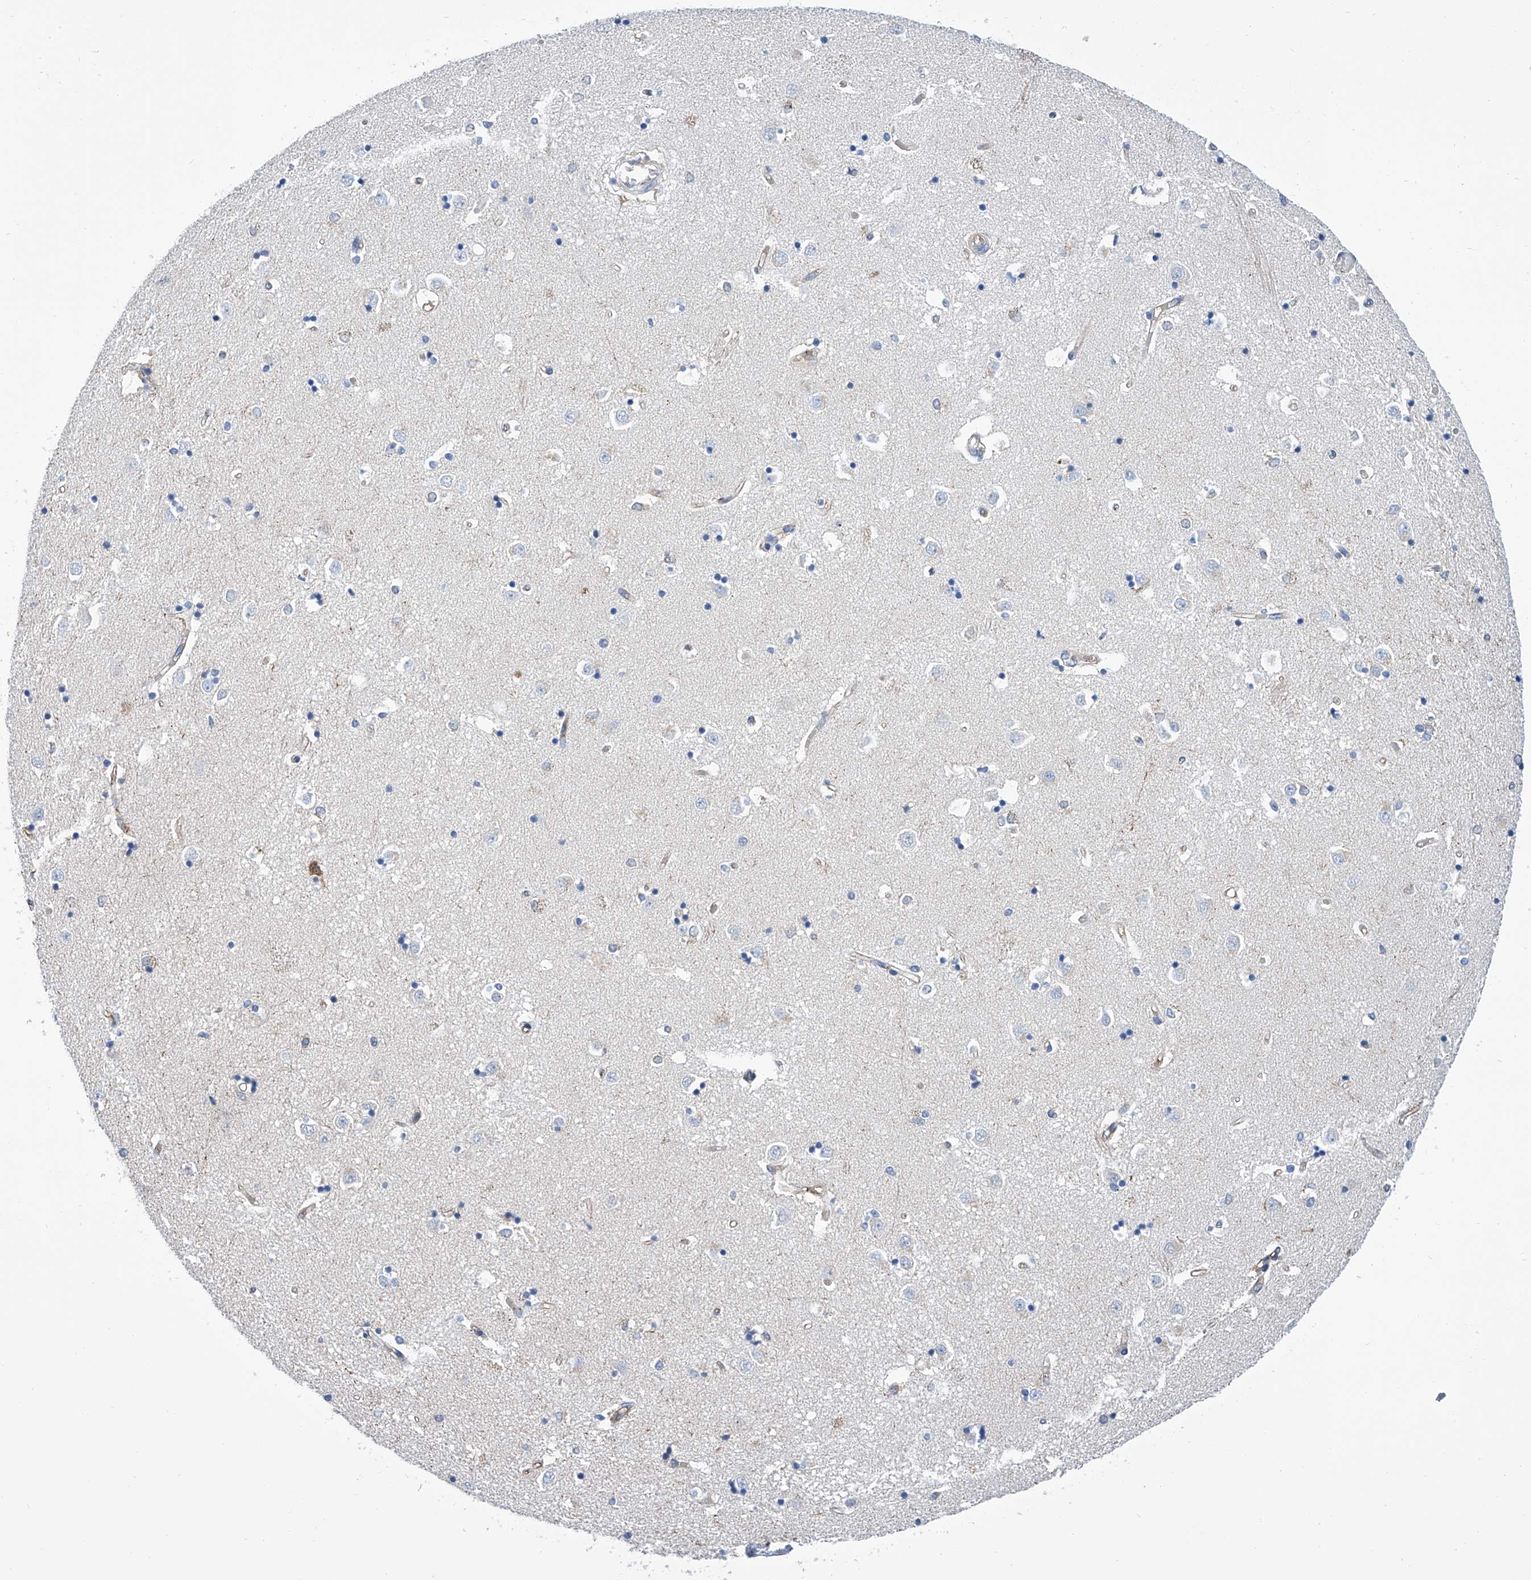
{"staining": {"intensity": "negative", "quantity": "none", "location": "none"}, "tissue": "caudate", "cell_type": "Glial cells", "image_type": "normal", "snomed": [{"axis": "morphology", "description": "Normal tissue, NOS"}, {"axis": "topography", "description": "Lateral ventricle wall"}], "caption": "The image exhibits no significant staining in glial cells of caudate.", "gene": "GPT", "patient": {"sex": "male", "age": 45}}